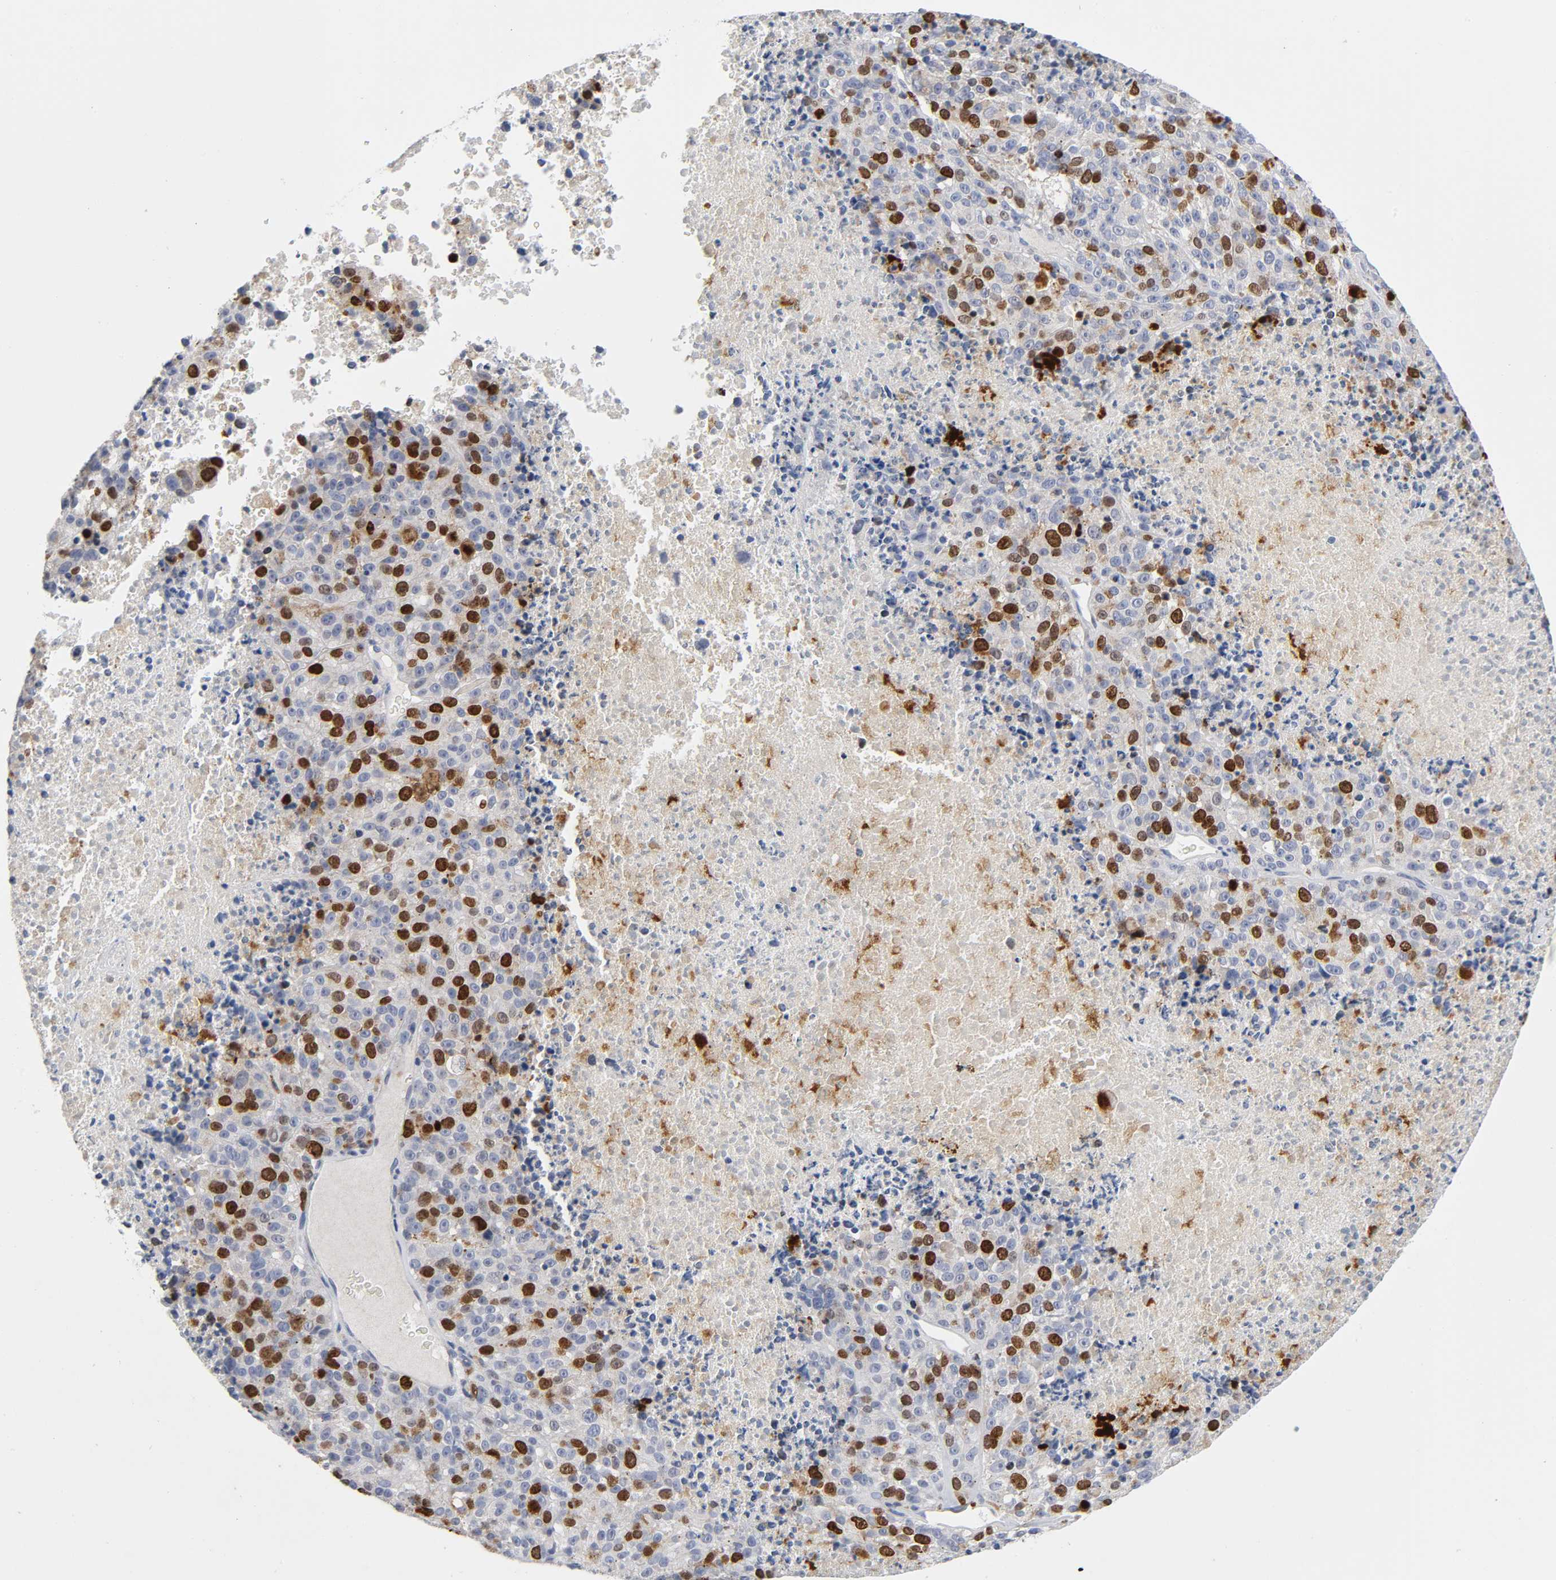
{"staining": {"intensity": "moderate", "quantity": "<25%", "location": "nuclear"}, "tissue": "melanoma", "cell_type": "Tumor cells", "image_type": "cancer", "snomed": [{"axis": "morphology", "description": "Malignant melanoma, Metastatic site"}, {"axis": "topography", "description": "Cerebral cortex"}], "caption": "This photomicrograph reveals immunohistochemistry (IHC) staining of human malignant melanoma (metastatic site), with low moderate nuclear positivity in approximately <25% of tumor cells.", "gene": "BIRC5", "patient": {"sex": "female", "age": 52}}